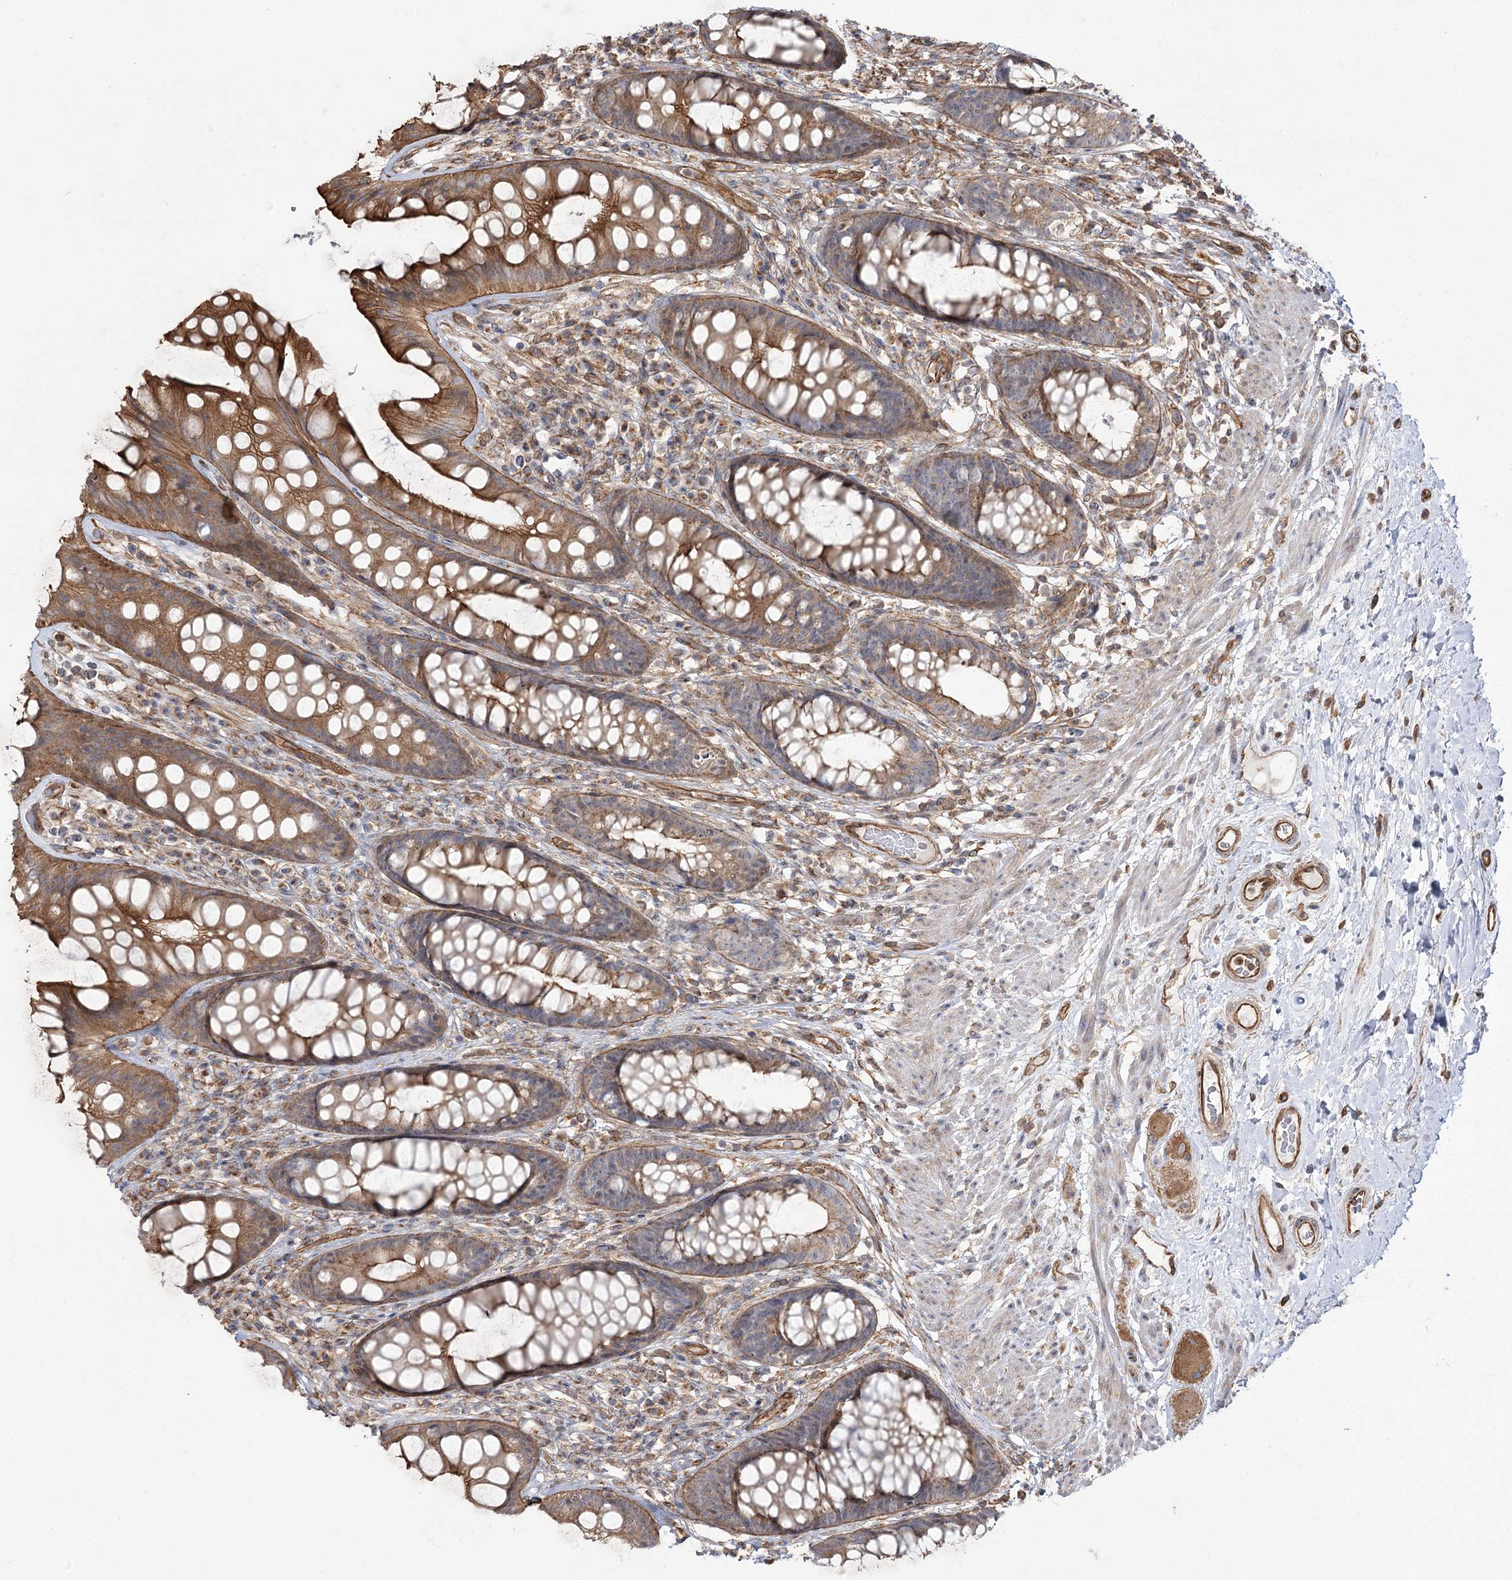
{"staining": {"intensity": "moderate", "quantity": ">75%", "location": "cytoplasmic/membranous"}, "tissue": "rectum", "cell_type": "Glandular cells", "image_type": "normal", "snomed": [{"axis": "morphology", "description": "Normal tissue, NOS"}, {"axis": "topography", "description": "Rectum"}], "caption": "The histopathology image shows staining of unremarkable rectum, revealing moderate cytoplasmic/membranous protein positivity (brown color) within glandular cells. Immunohistochemistry (ihc) stains the protein in brown and the nuclei are stained blue.", "gene": "SH3BP5L", "patient": {"sex": "male", "age": 74}}